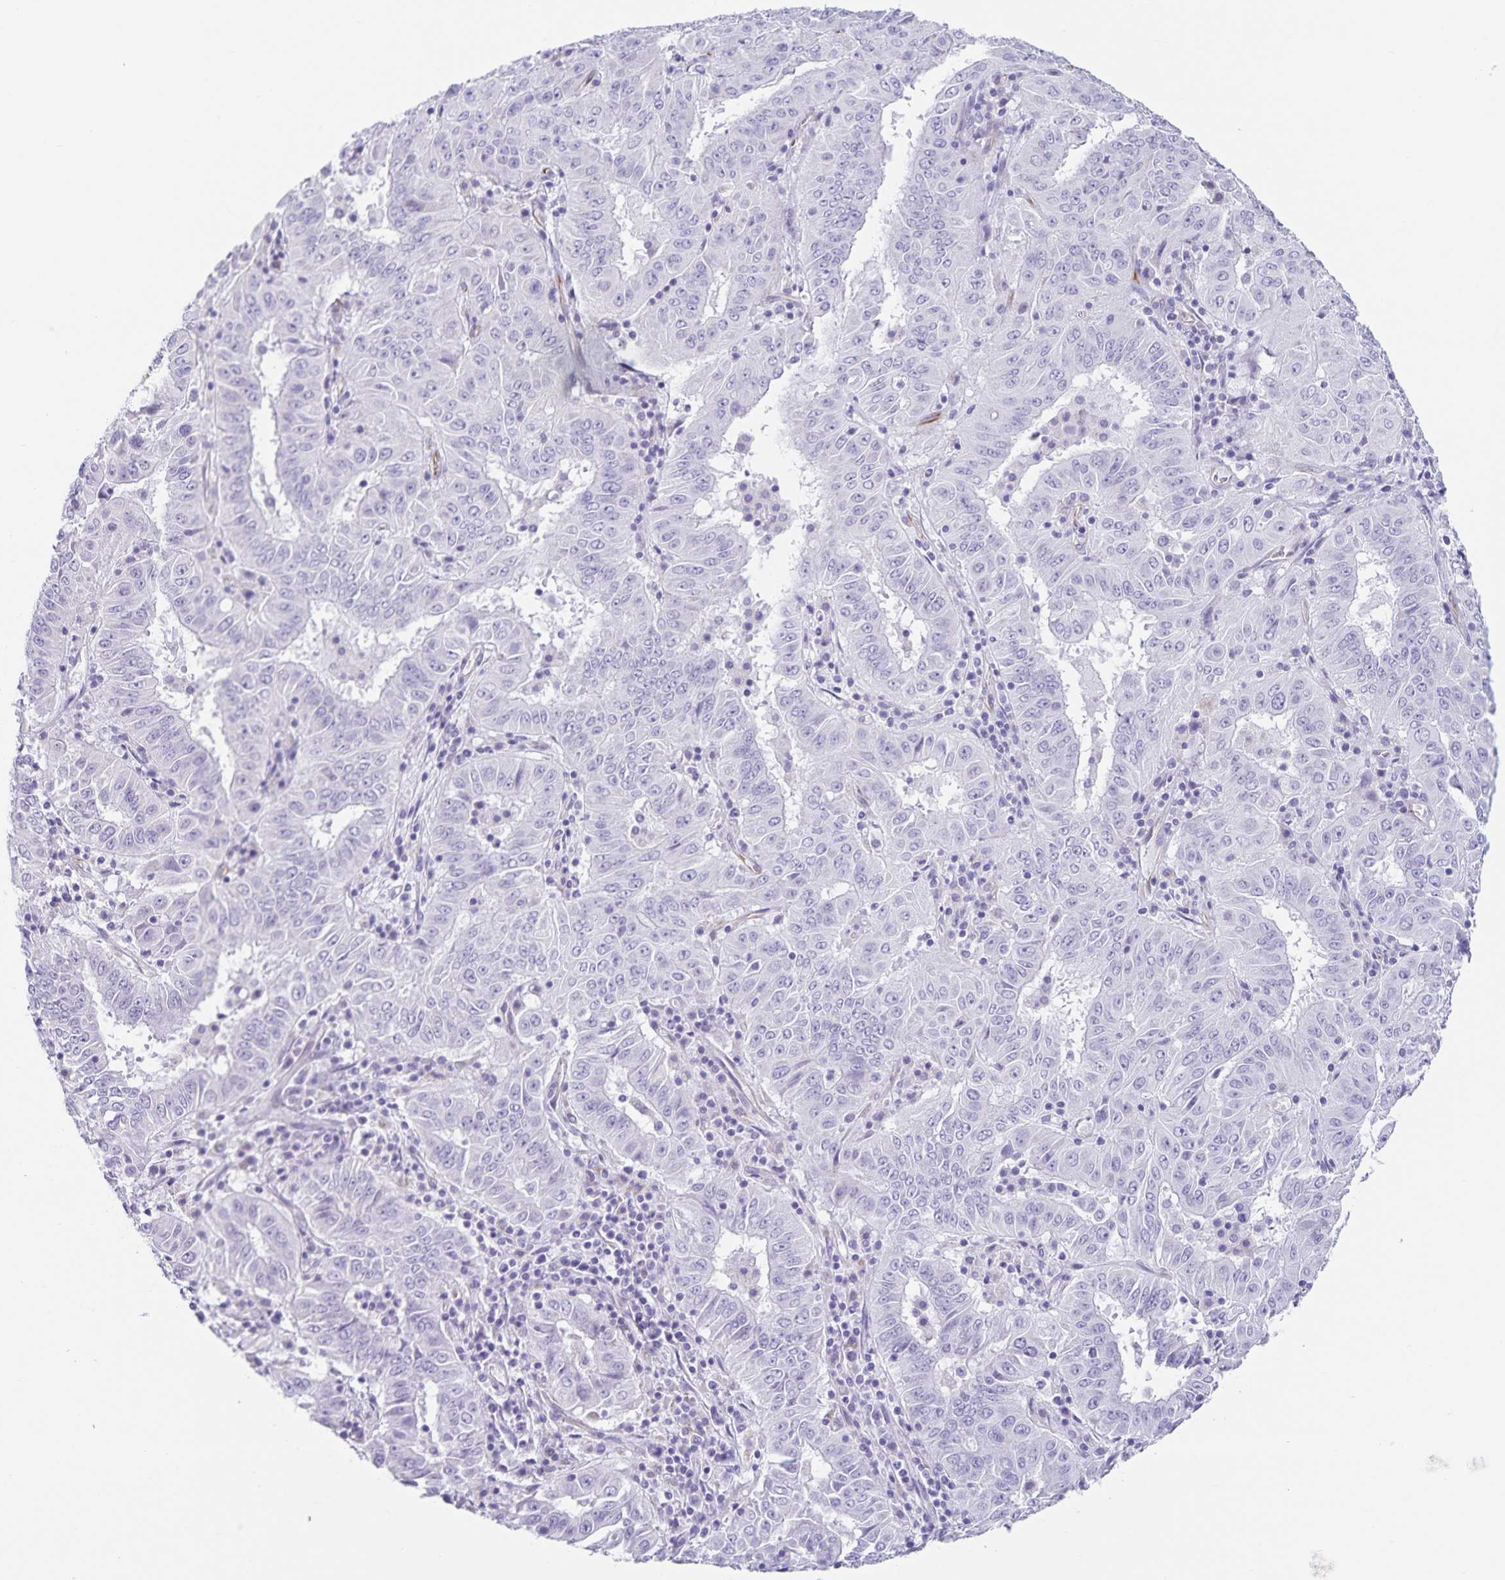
{"staining": {"intensity": "negative", "quantity": "none", "location": "none"}, "tissue": "pancreatic cancer", "cell_type": "Tumor cells", "image_type": "cancer", "snomed": [{"axis": "morphology", "description": "Adenocarcinoma, NOS"}, {"axis": "topography", "description": "Pancreas"}], "caption": "There is no significant positivity in tumor cells of pancreatic cancer.", "gene": "SYNM", "patient": {"sex": "male", "age": 63}}